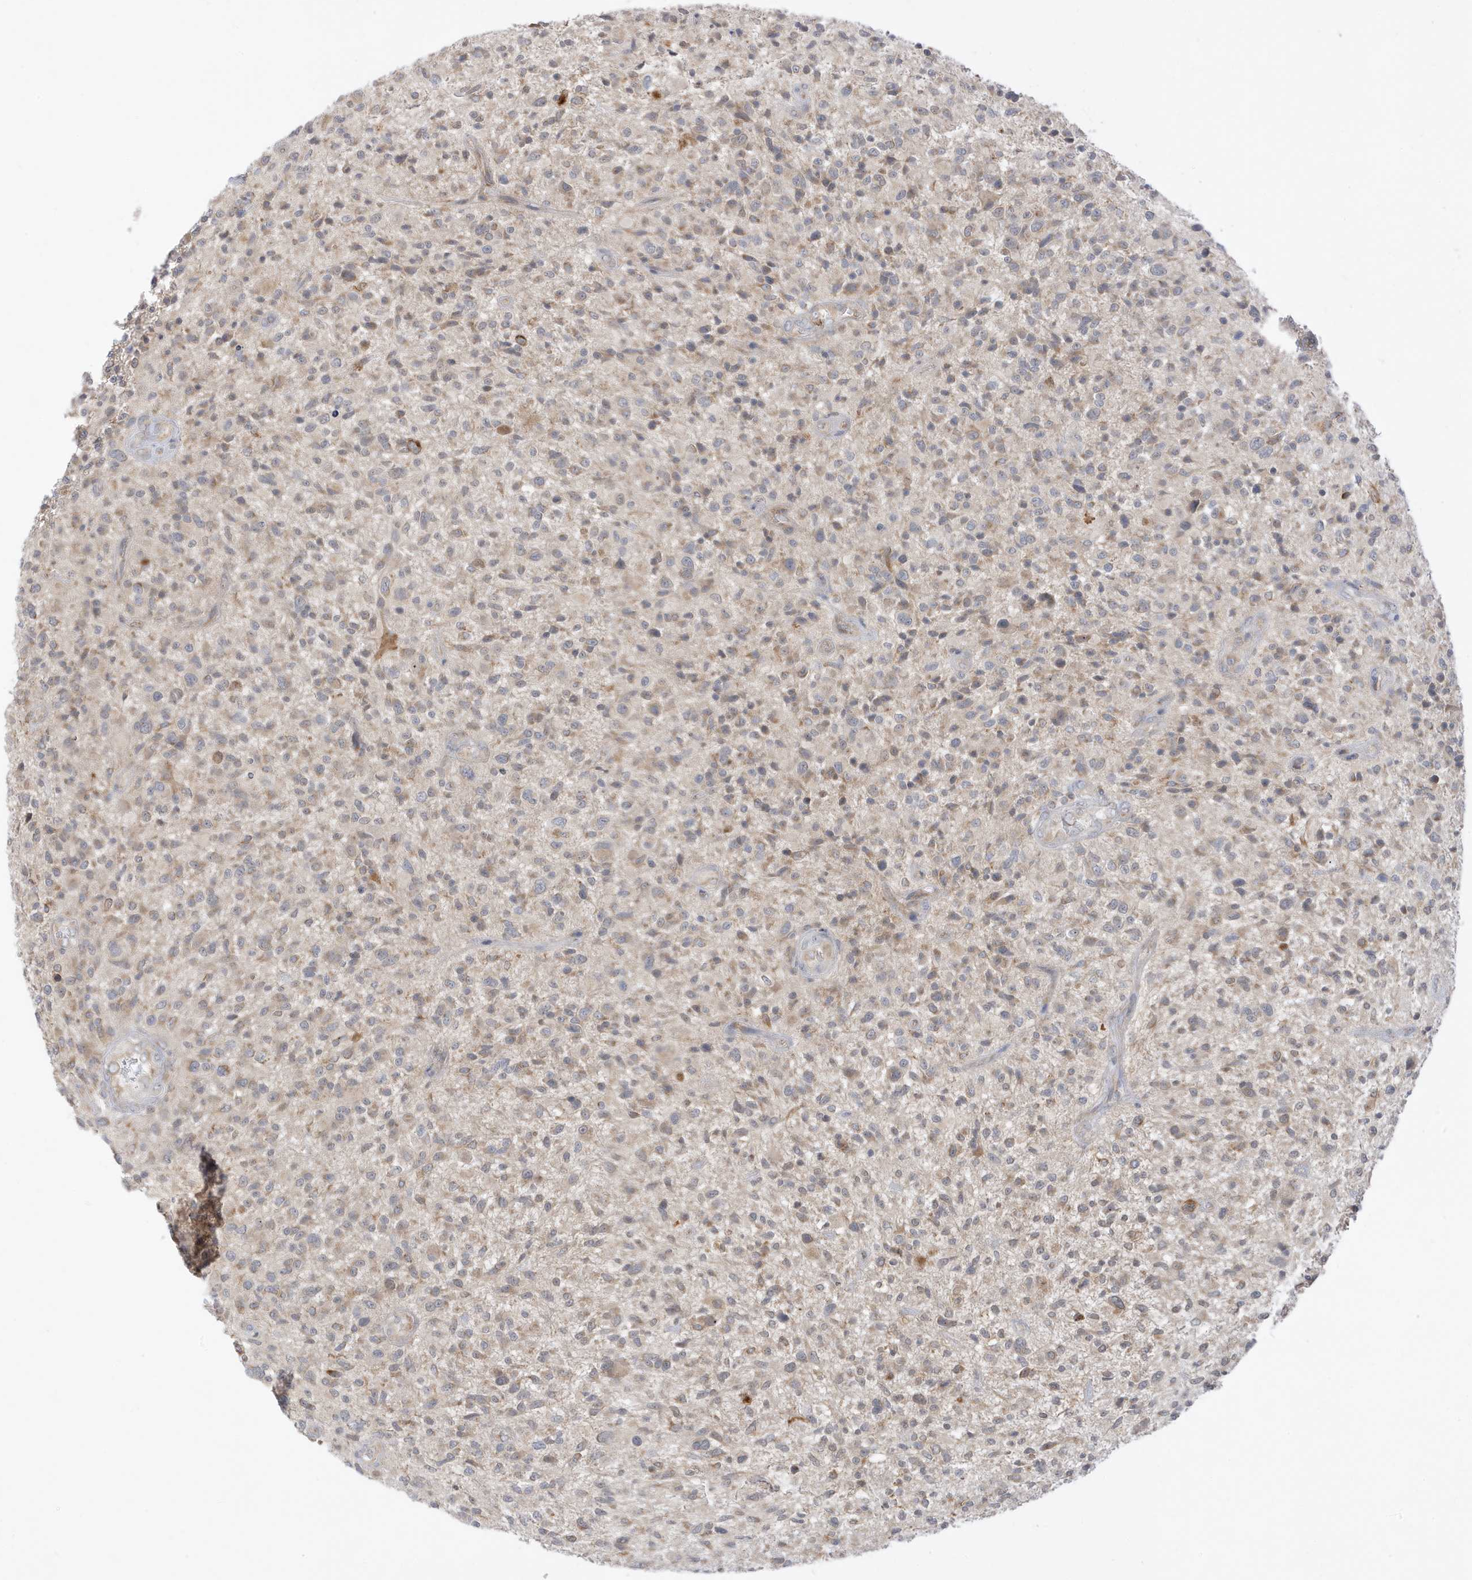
{"staining": {"intensity": "weak", "quantity": "25%-75%", "location": "cytoplasmic/membranous"}, "tissue": "glioma", "cell_type": "Tumor cells", "image_type": "cancer", "snomed": [{"axis": "morphology", "description": "Glioma, malignant, High grade"}, {"axis": "topography", "description": "Brain"}], "caption": "Immunohistochemical staining of glioma shows weak cytoplasmic/membranous protein staining in about 25%-75% of tumor cells.", "gene": "NPPC", "patient": {"sex": "male", "age": 47}}